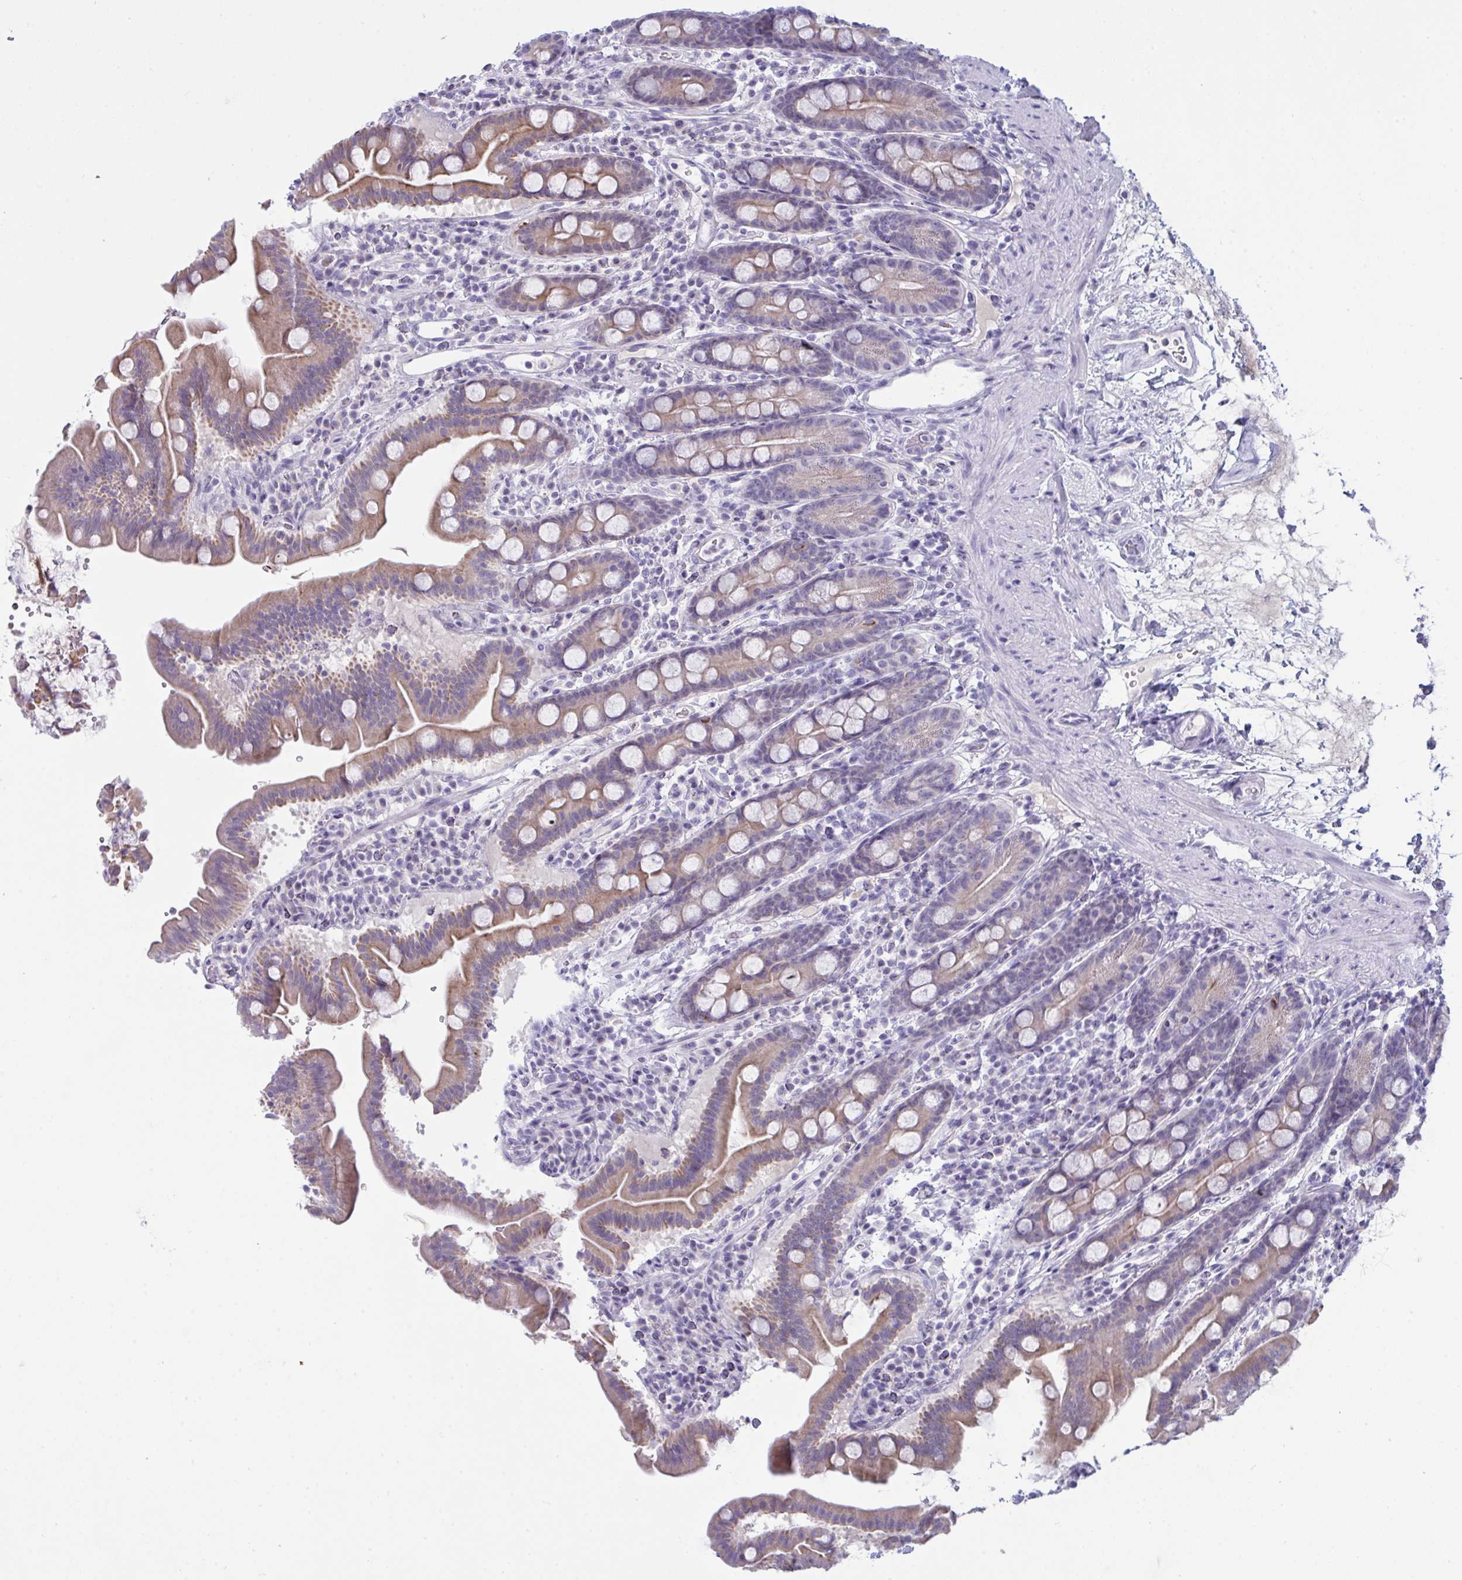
{"staining": {"intensity": "weak", "quantity": "25%-75%", "location": "cytoplasmic/membranous"}, "tissue": "small intestine", "cell_type": "Glandular cells", "image_type": "normal", "snomed": [{"axis": "morphology", "description": "Normal tissue, NOS"}, {"axis": "topography", "description": "Small intestine"}], "caption": "Weak cytoplasmic/membranous expression for a protein is appreciated in about 25%-75% of glandular cells of benign small intestine using immunohistochemistry.", "gene": "TENT5D", "patient": {"sex": "male", "age": 26}}